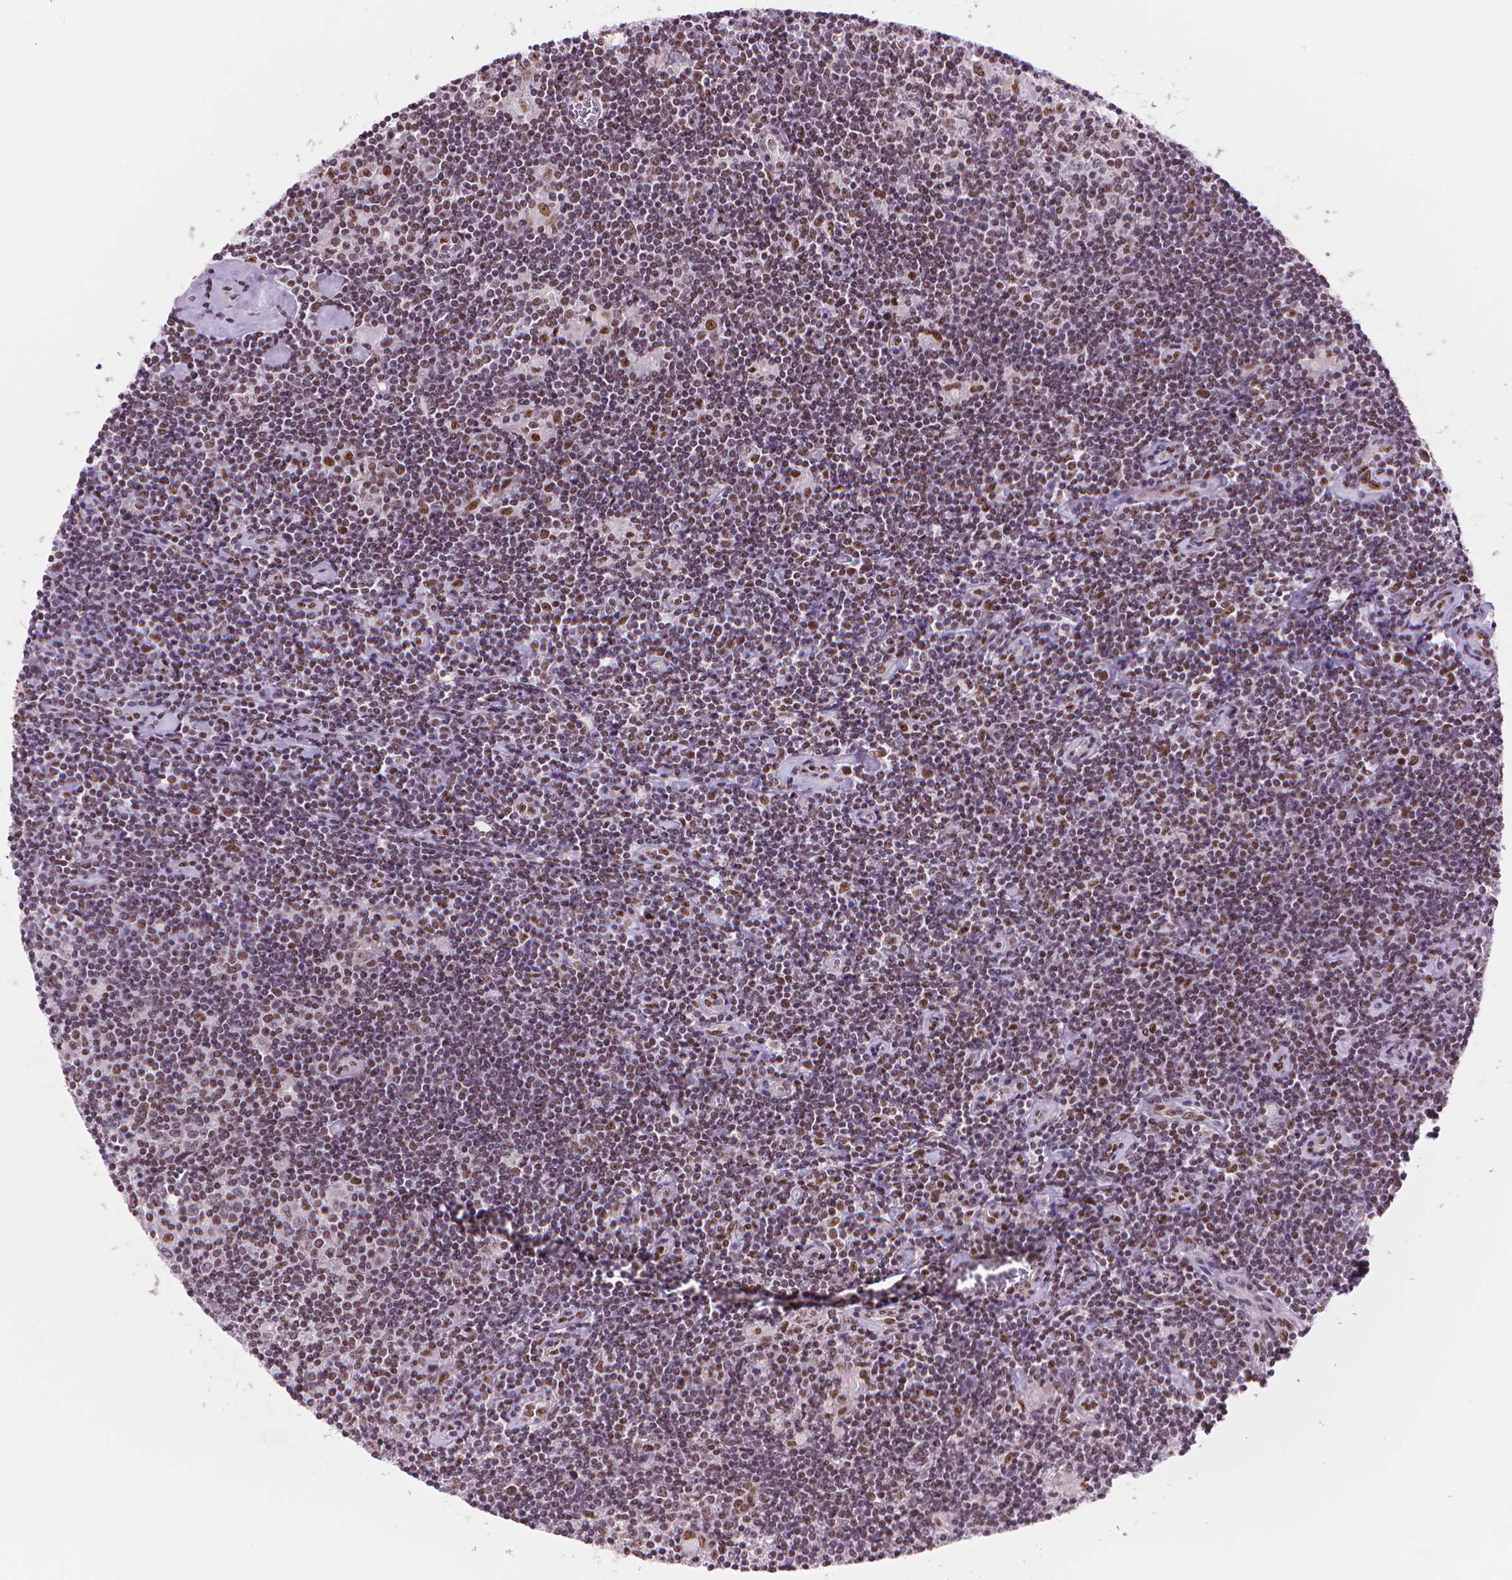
{"staining": {"intensity": "moderate", "quantity": ">75%", "location": "nuclear"}, "tissue": "lymphoma", "cell_type": "Tumor cells", "image_type": "cancer", "snomed": [{"axis": "morphology", "description": "Hodgkin's disease, NOS"}, {"axis": "topography", "description": "Lymph node"}], "caption": "Protein analysis of Hodgkin's disease tissue displays moderate nuclear expression in about >75% of tumor cells.", "gene": "UBN1", "patient": {"sex": "male", "age": 40}}